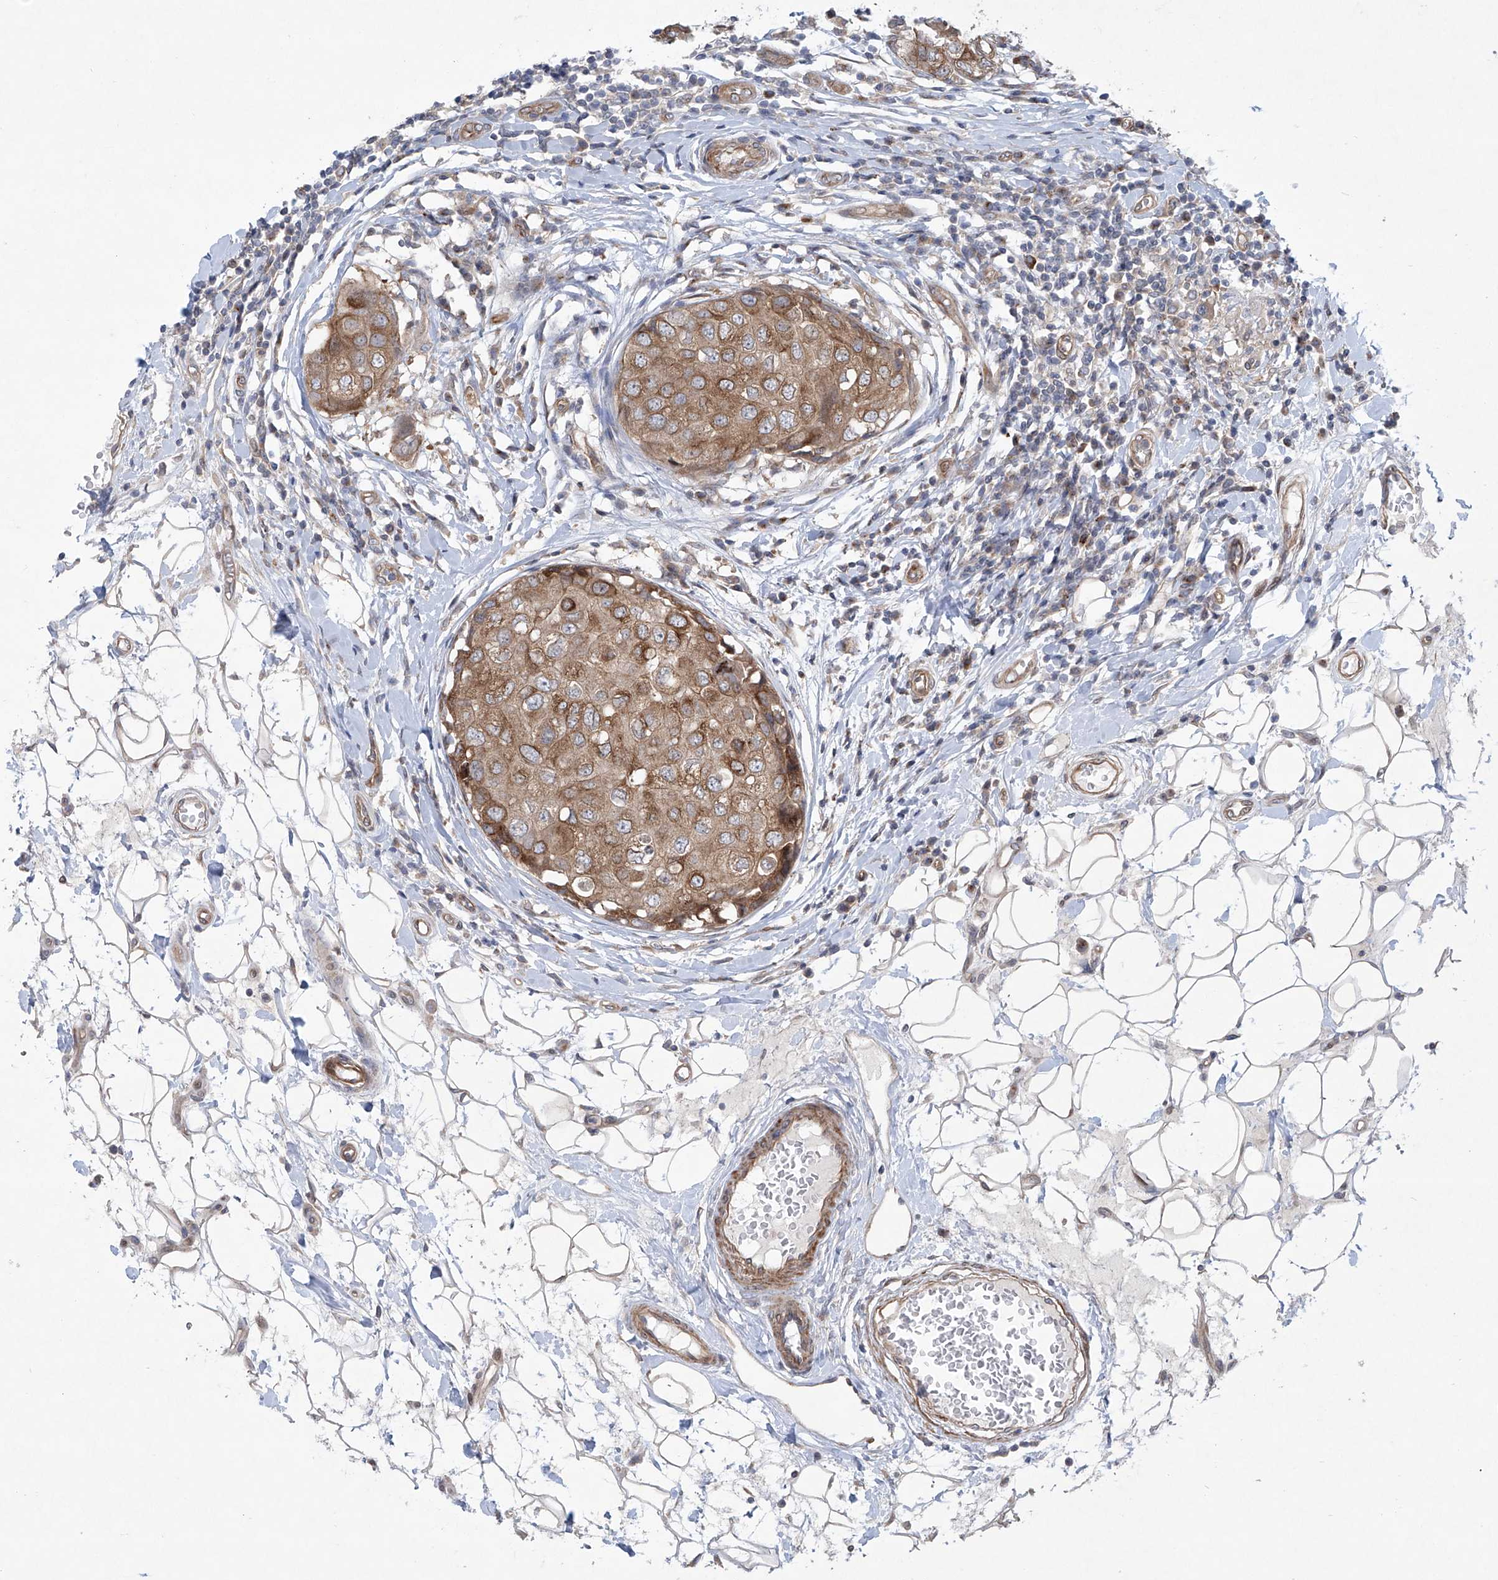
{"staining": {"intensity": "moderate", "quantity": ">75%", "location": "cytoplasmic/membranous"}, "tissue": "breast cancer", "cell_type": "Tumor cells", "image_type": "cancer", "snomed": [{"axis": "morphology", "description": "Duct carcinoma"}, {"axis": "topography", "description": "Breast"}], "caption": "IHC photomicrograph of neoplastic tissue: breast cancer stained using immunohistochemistry exhibits medium levels of moderate protein expression localized specifically in the cytoplasmic/membranous of tumor cells, appearing as a cytoplasmic/membranous brown color.", "gene": "KLC4", "patient": {"sex": "female", "age": 27}}